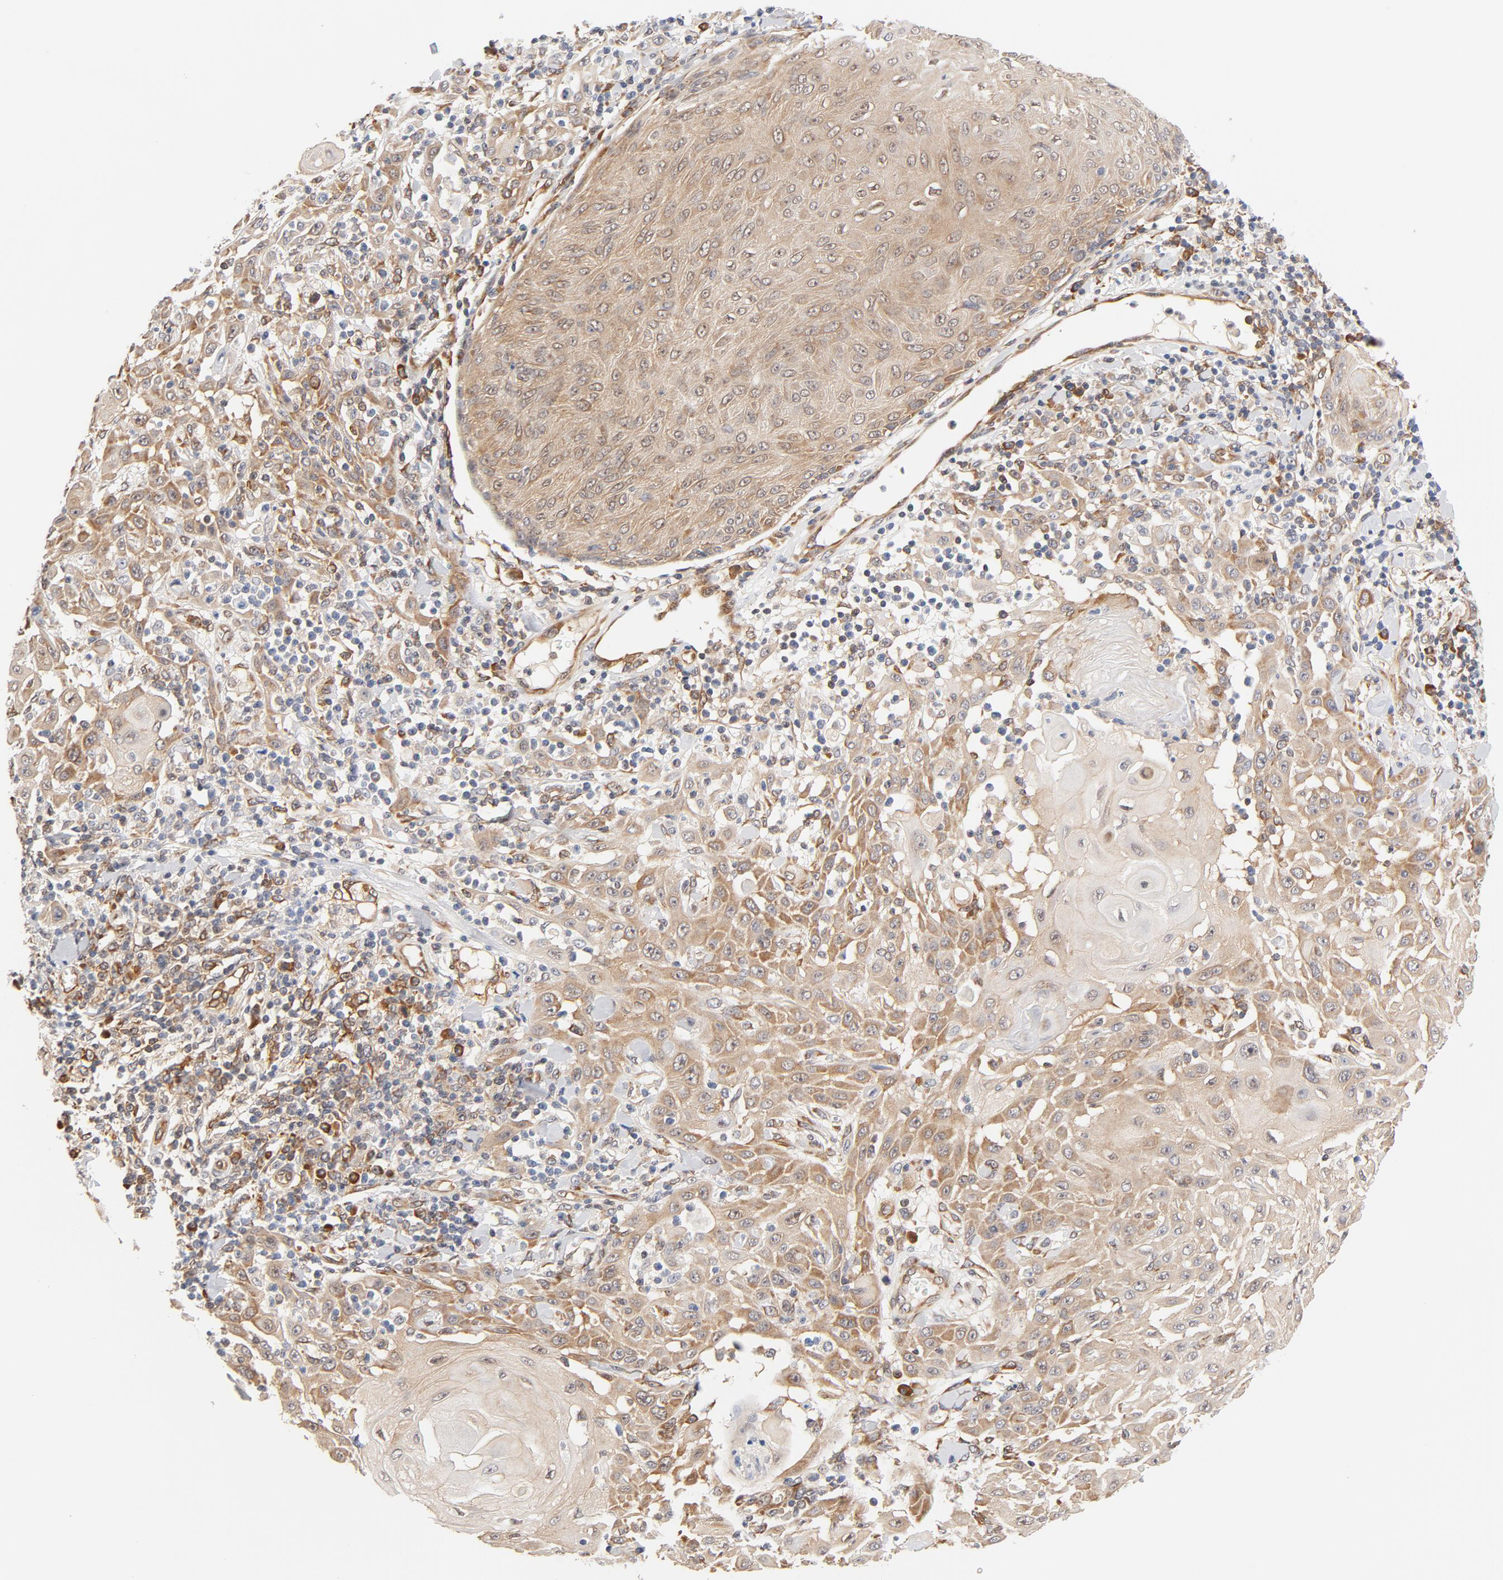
{"staining": {"intensity": "moderate", "quantity": ">75%", "location": "cytoplasmic/membranous"}, "tissue": "skin cancer", "cell_type": "Tumor cells", "image_type": "cancer", "snomed": [{"axis": "morphology", "description": "Squamous cell carcinoma, NOS"}, {"axis": "topography", "description": "Skin"}], "caption": "Protein expression analysis of skin cancer (squamous cell carcinoma) demonstrates moderate cytoplasmic/membranous positivity in about >75% of tumor cells.", "gene": "EIF4E", "patient": {"sex": "male", "age": 24}}